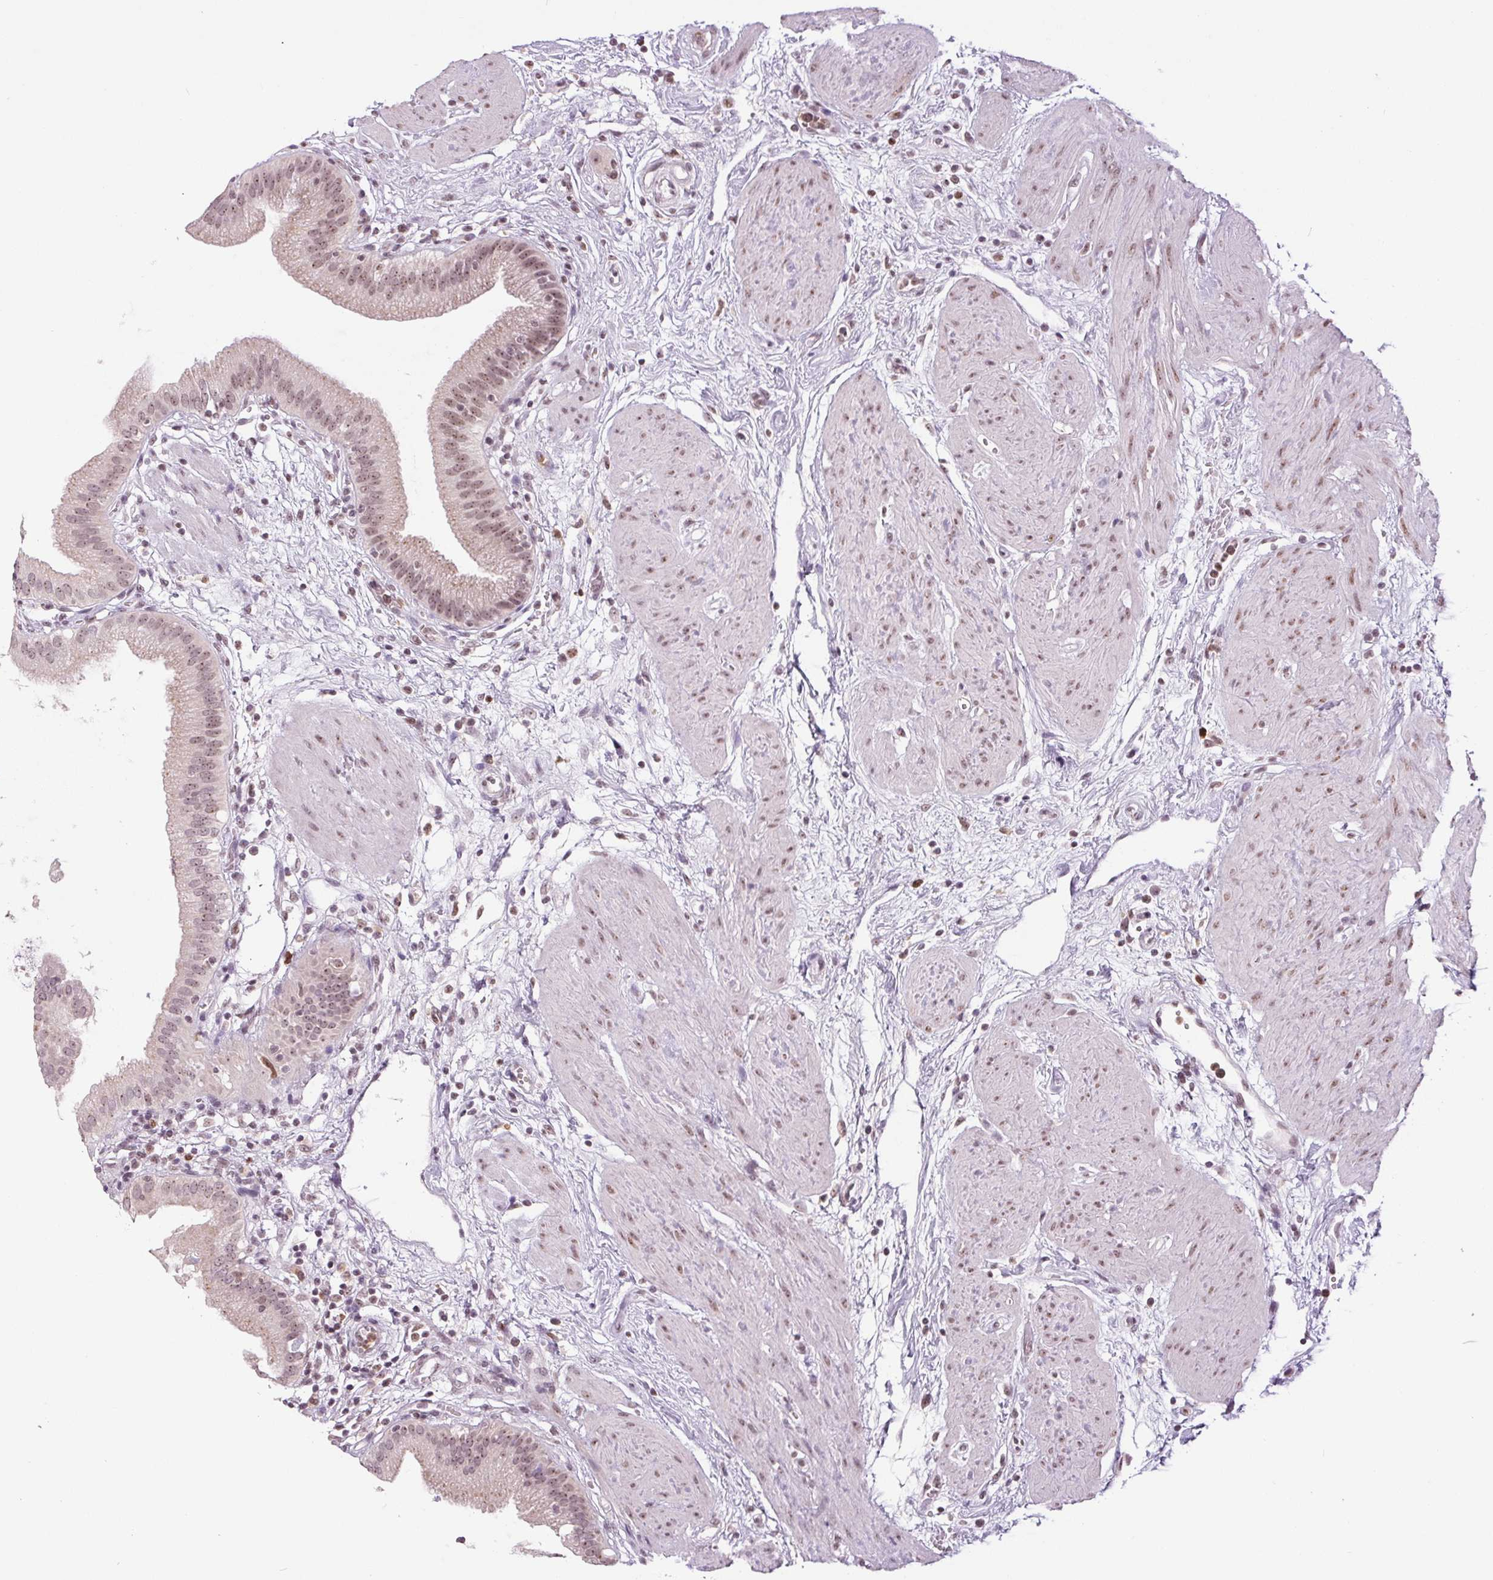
{"staining": {"intensity": "moderate", "quantity": "25%-75%", "location": "nuclear"}, "tissue": "gallbladder", "cell_type": "Glandular cells", "image_type": "normal", "snomed": [{"axis": "morphology", "description": "Normal tissue, NOS"}, {"axis": "topography", "description": "Gallbladder"}], "caption": "Protein analysis of normal gallbladder shows moderate nuclear expression in approximately 25%-75% of glandular cells. (Stains: DAB (3,3'-diaminobenzidine) in brown, nuclei in blue, Microscopy: brightfield microscopy at high magnification).", "gene": "SMIM6", "patient": {"sex": "female", "age": 65}}